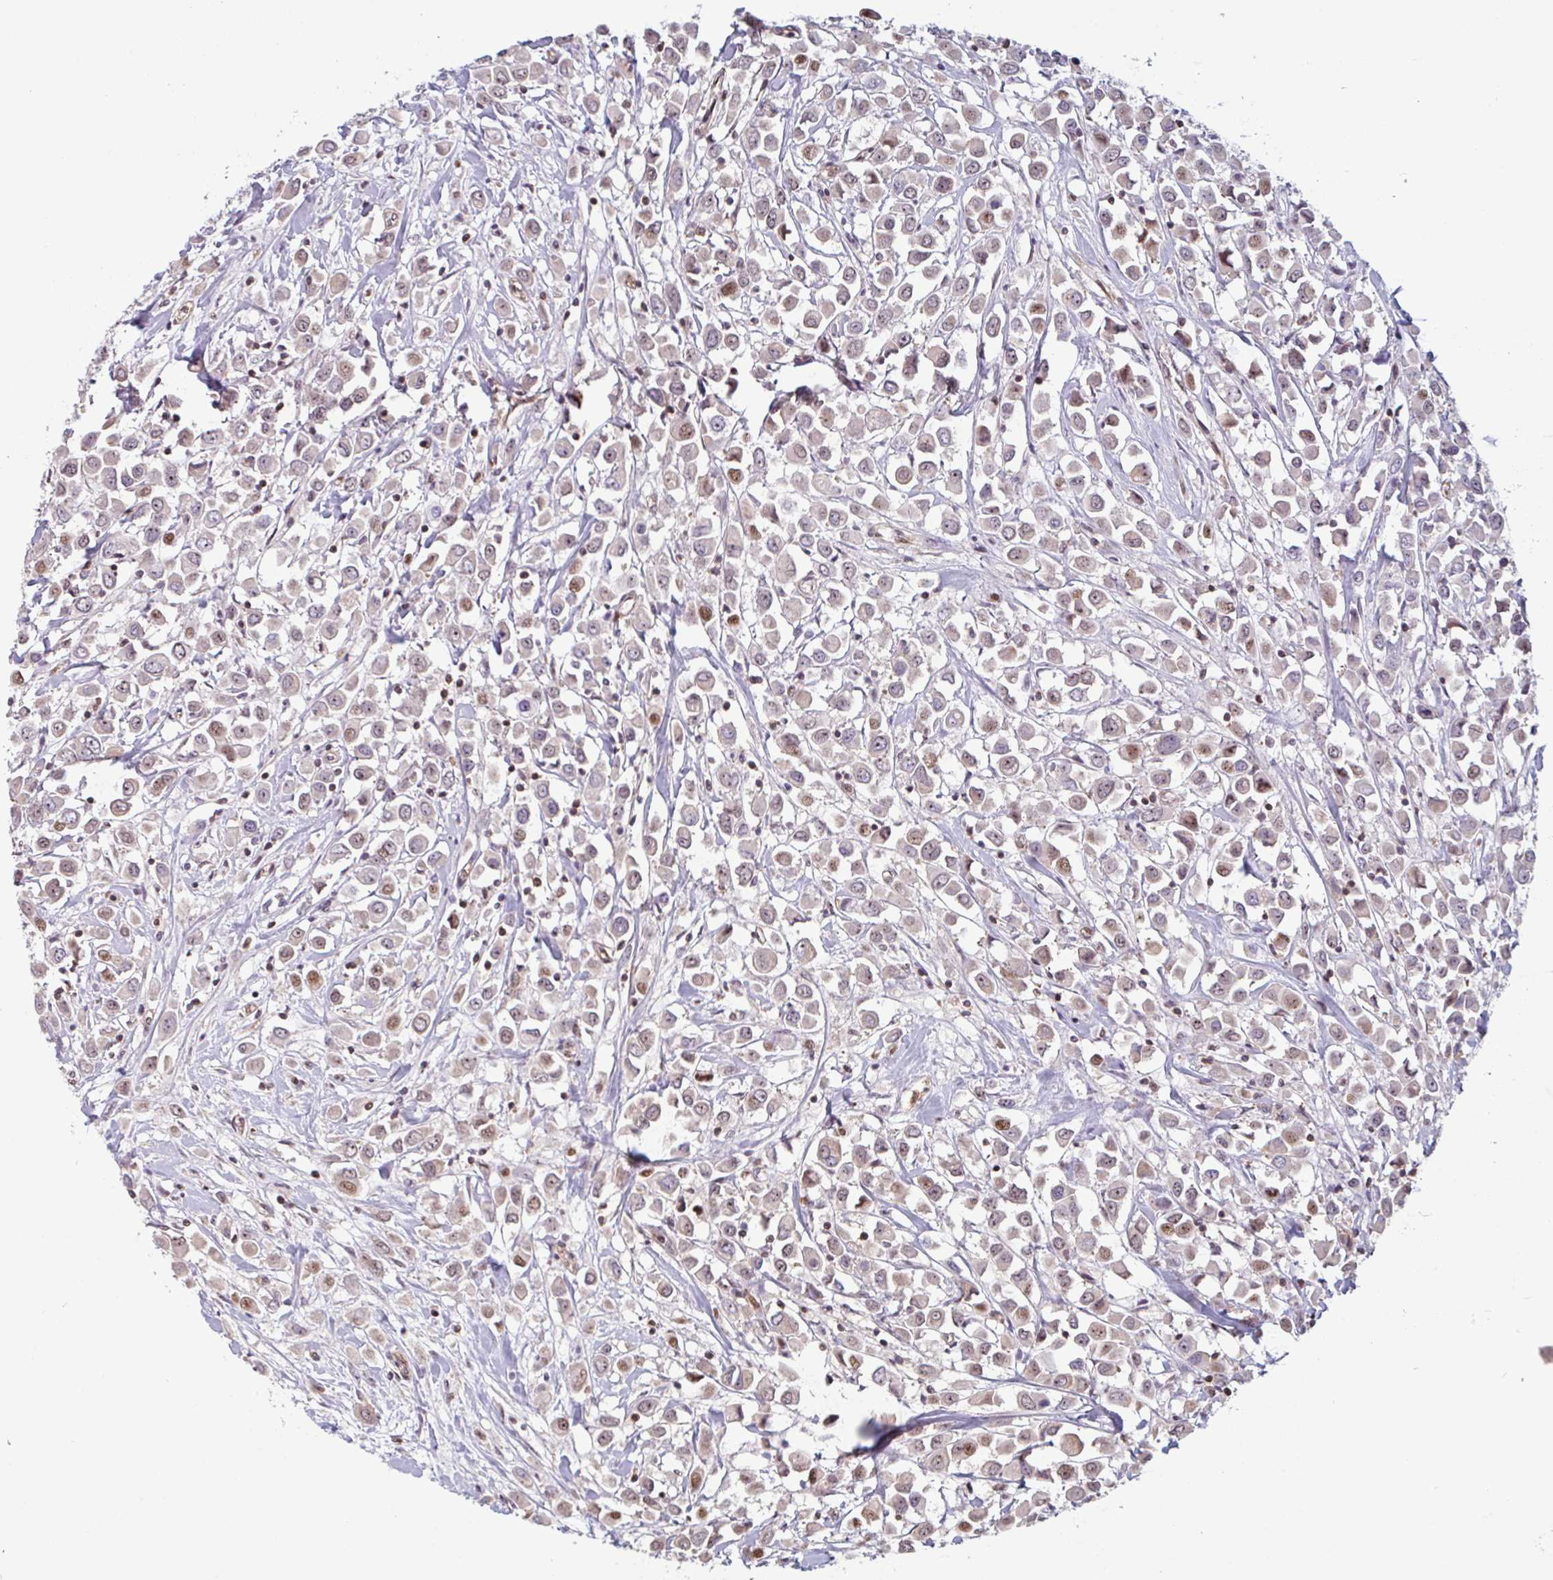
{"staining": {"intensity": "moderate", "quantity": ">75%", "location": "nuclear"}, "tissue": "breast cancer", "cell_type": "Tumor cells", "image_type": "cancer", "snomed": [{"axis": "morphology", "description": "Duct carcinoma"}, {"axis": "topography", "description": "Breast"}], "caption": "Intraductal carcinoma (breast) stained with DAB (3,3'-diaminobenzidine) IHC shows medium levels of moderate nuclear staining in about >75% of tumor cells.", "gene": "ZNF689", "patient": {"sex": "female", "age": 61}}